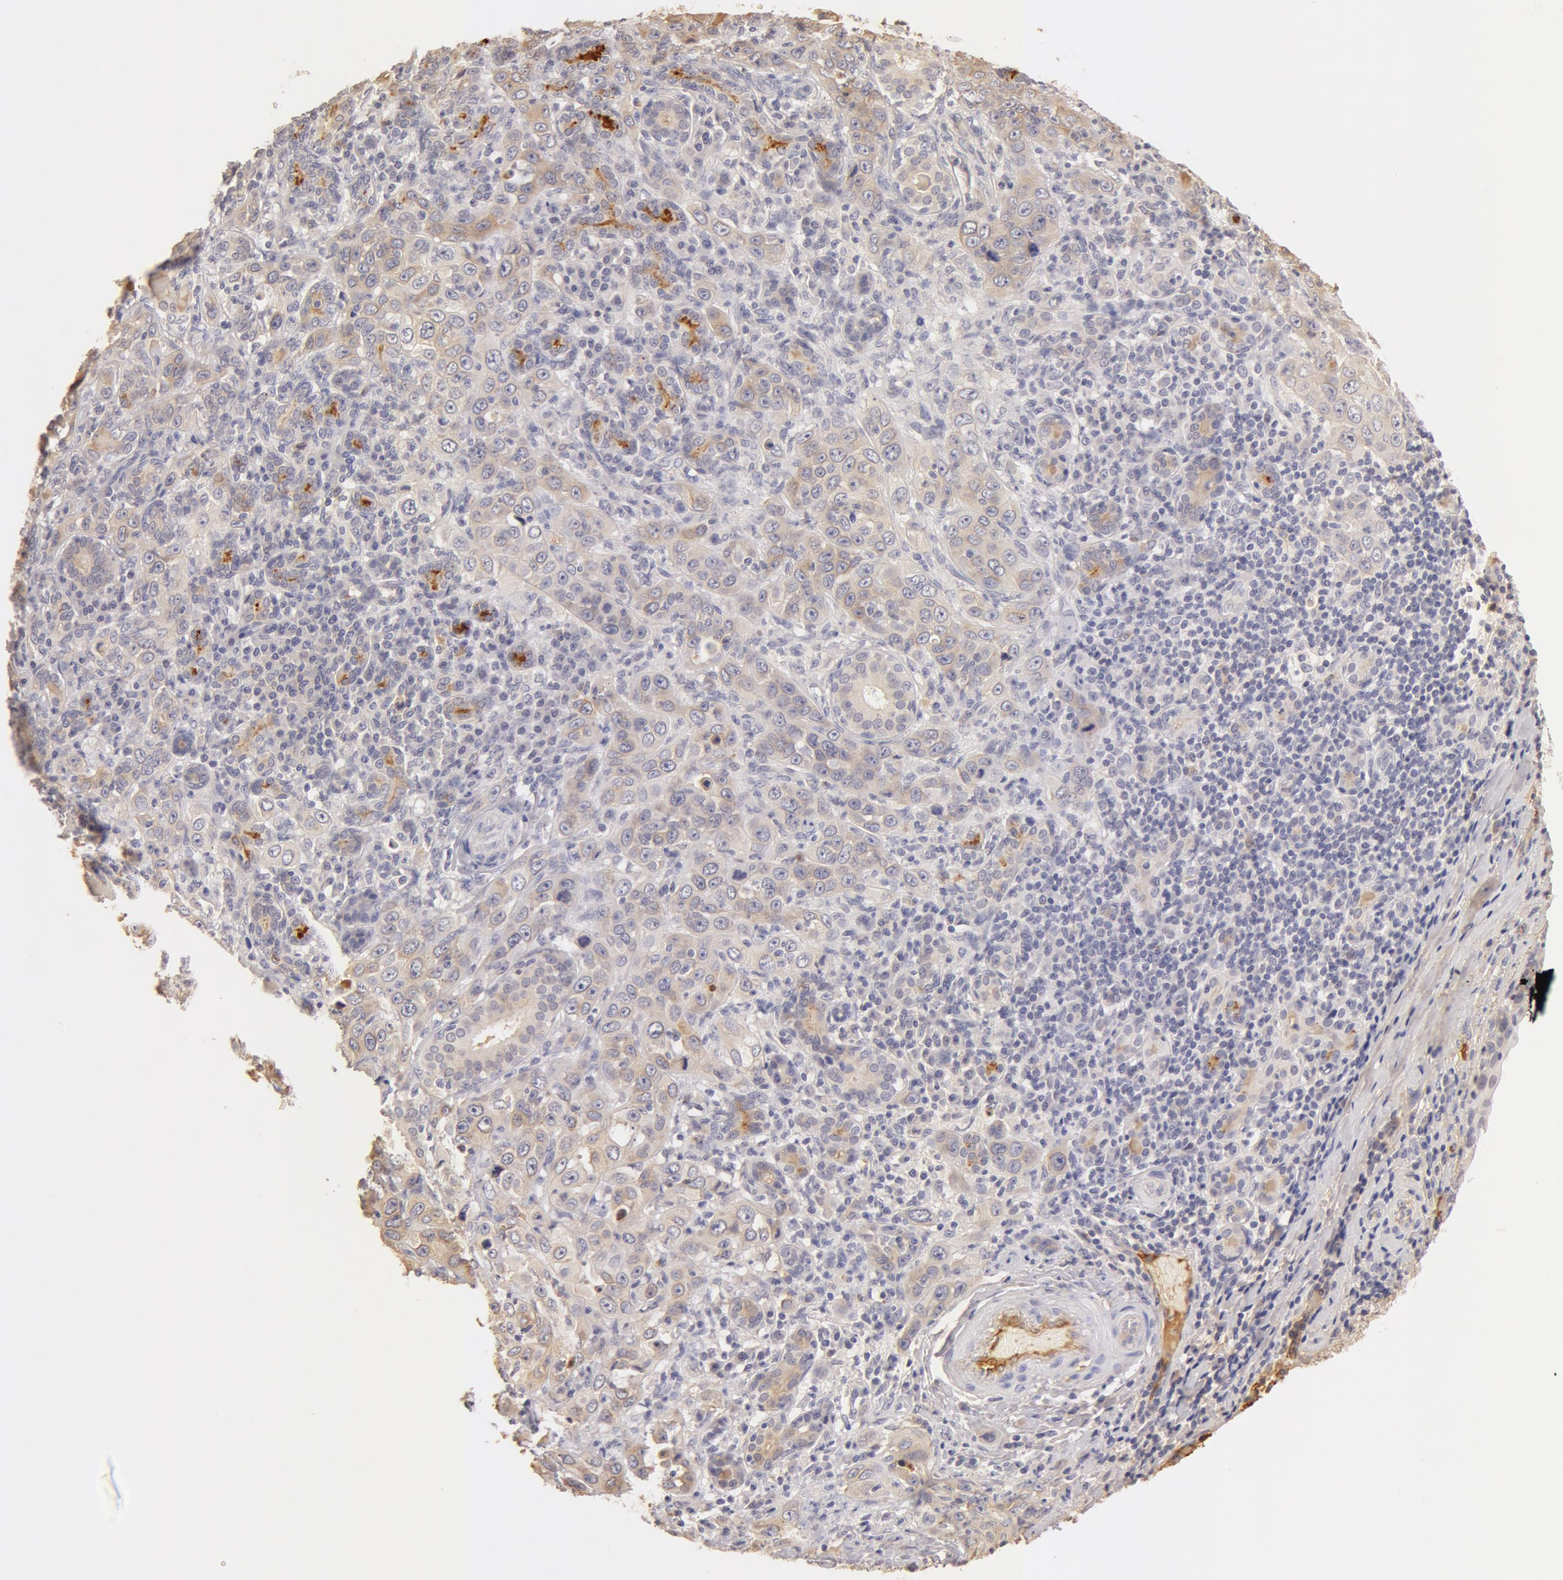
{"staining": {"intensity": "weak", "quantity": "25%-75%", "location": "cytoplasmic/membranous"}, "tissue": "skin cancer", "cell_type": "Tumor cells", "image_type": "cancer", "snomed": [{"axis": "morphology", "description": "Squamous cell carcinoma, NOS"}, {"axis": "topography", "description": "Skin"}], "caption": "A micrograph of human skin cancer (squamous cell carcinoma) stained for a protein displays weak cytoplasmic/membranous brown staining in tumor cells.", "gene": "TF", "patient": {"sex": "male", "age": 84}}